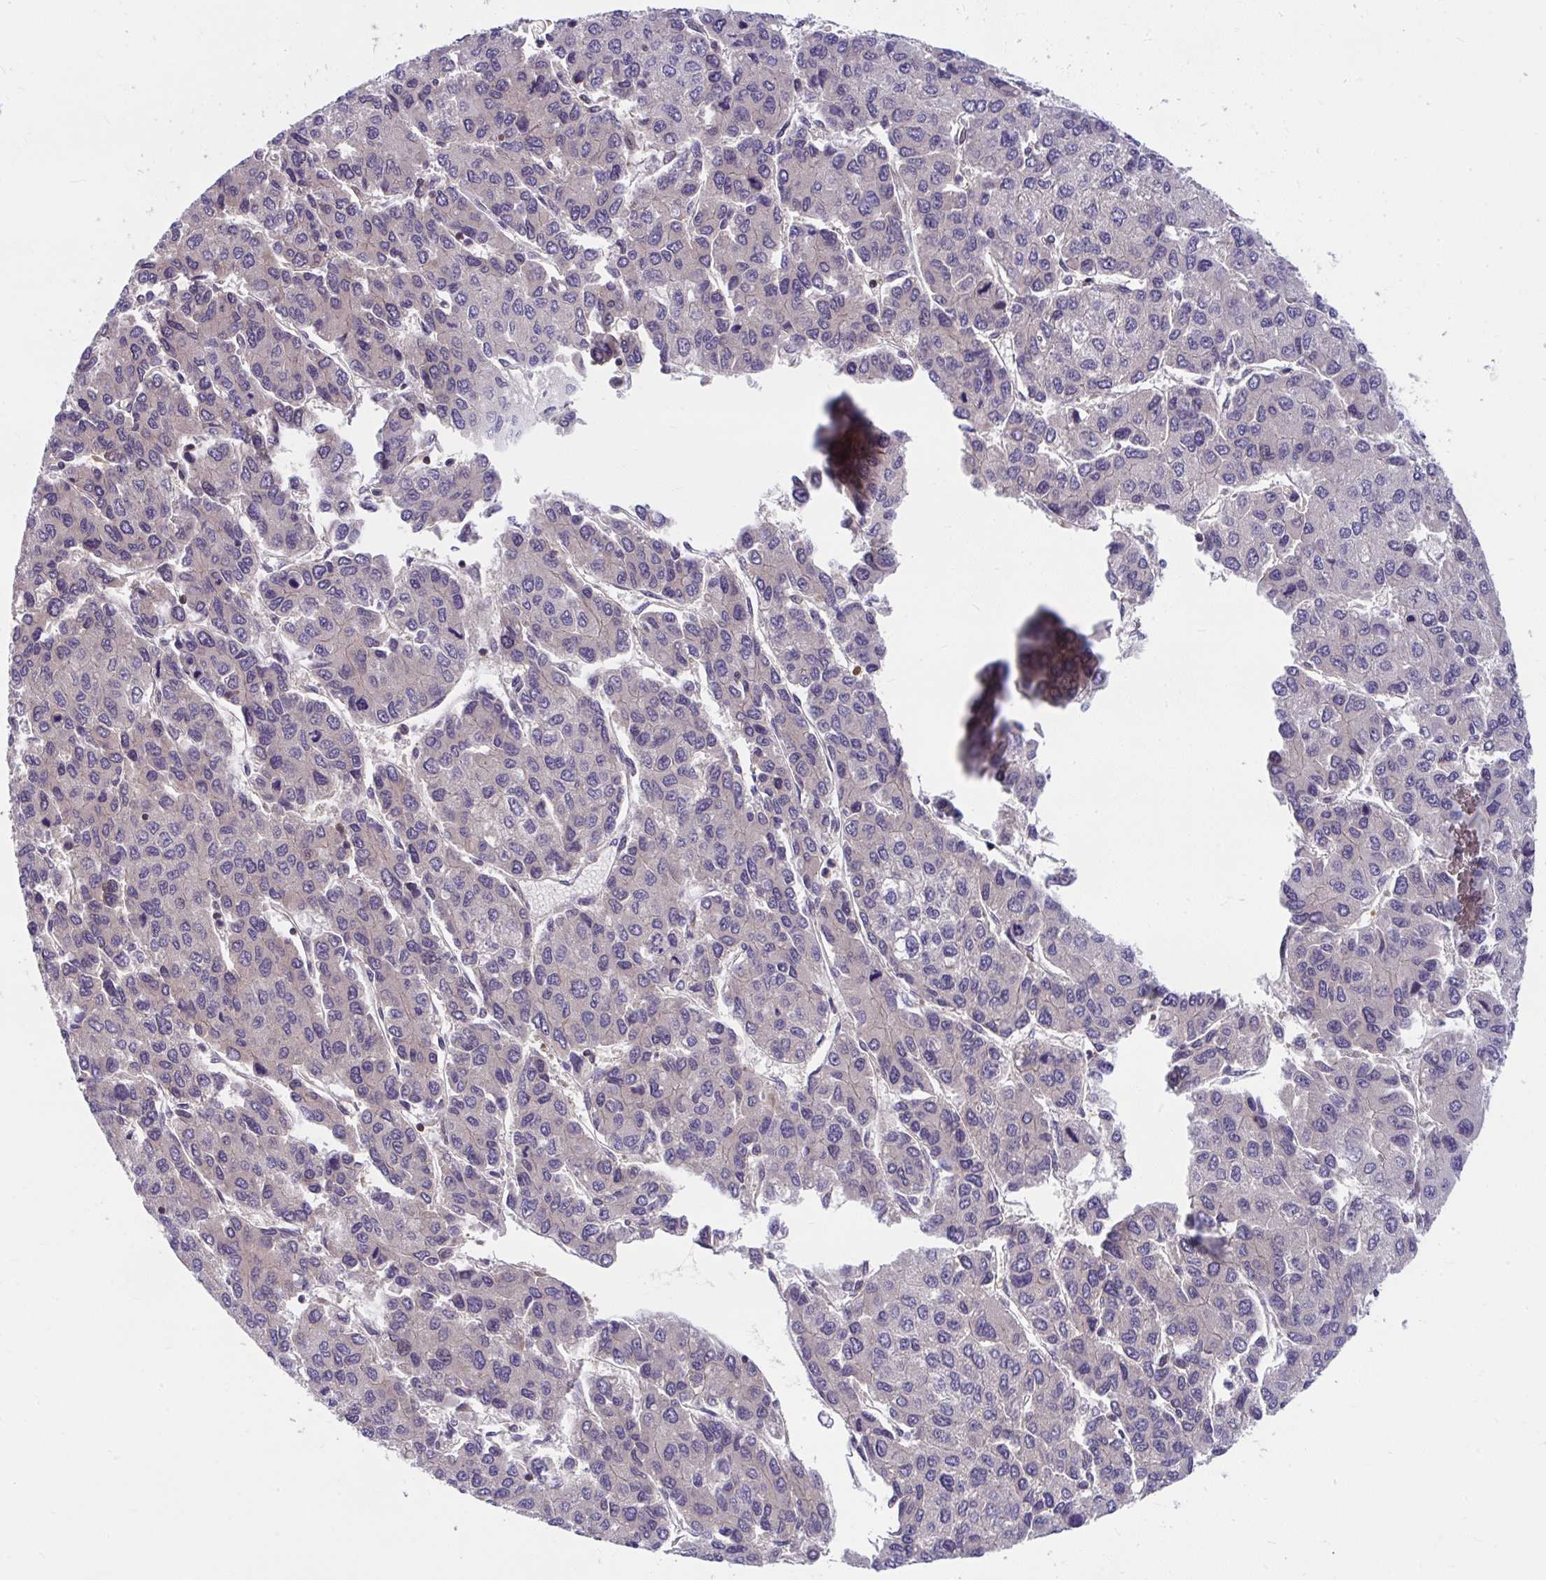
{"staining": {"intensity": "negative", "quantity": "none", "location": "none"}, "tissue": "liver cancer", "cell_type": "Tumor cells", "image_type": "cancer", "snomed": [{"axis": "morphology", "description": "Carcinoma, Hepatocellular, NOS"}, {"axis": "topography", "description": "Liver"}], "caption": "Immunohistochemical staining of human liver cancer (hepatocellular carcinoma) shows no significant expression in tumor cells. (Brightfield microscopy of DAB immunohistochemistry (IHC) at high magnification).", "gene": "PCDHB7", "patient": {"sex": "female", "age": 66}}